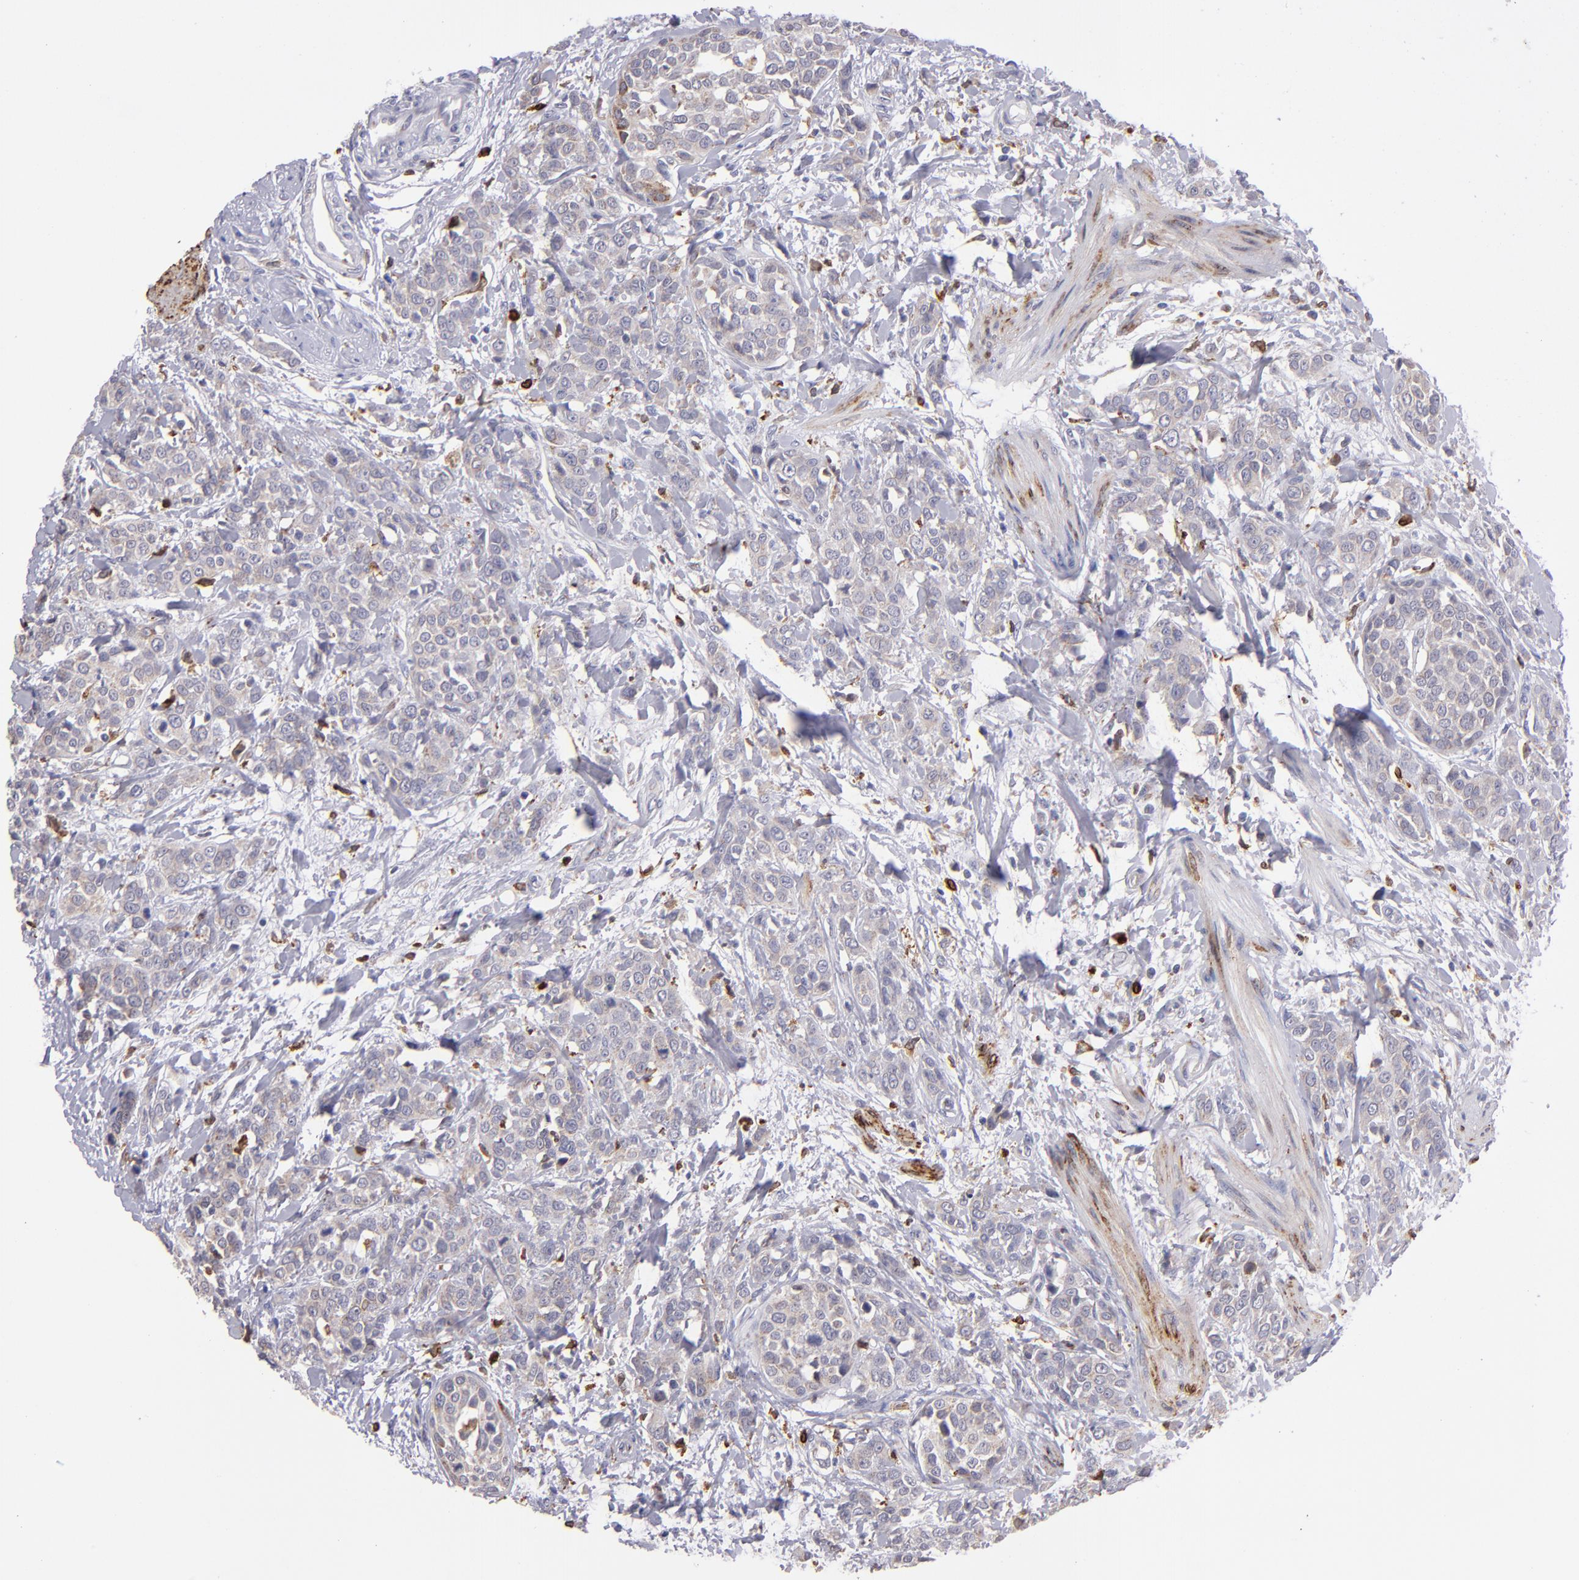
{"staining": {"intensity": "weak", "quantity": ">75%", "location": "cytoplasmic/membranous"}, "tissue": "urothelial cancer", "cell_type": "Tumor cells", "image_type": "cancer", "snomed": [{"axis": "morphology", "description": "Urothelial carcinoma, High grade"}, {"axis": "topography", "description": "Urinary bladder"}], "caption": "Immunohistochemical staining of urothelial cancer displays weak cytoplasmic/membranous protein expression in about >75% of tumor cells. The staining is performed using DAB brown chromogen to label protein expression. The nuclei are counter-stained blue using hematoxylin.", "gene": "PTGS1", "patient": {"sex": "male", "age": 56}}